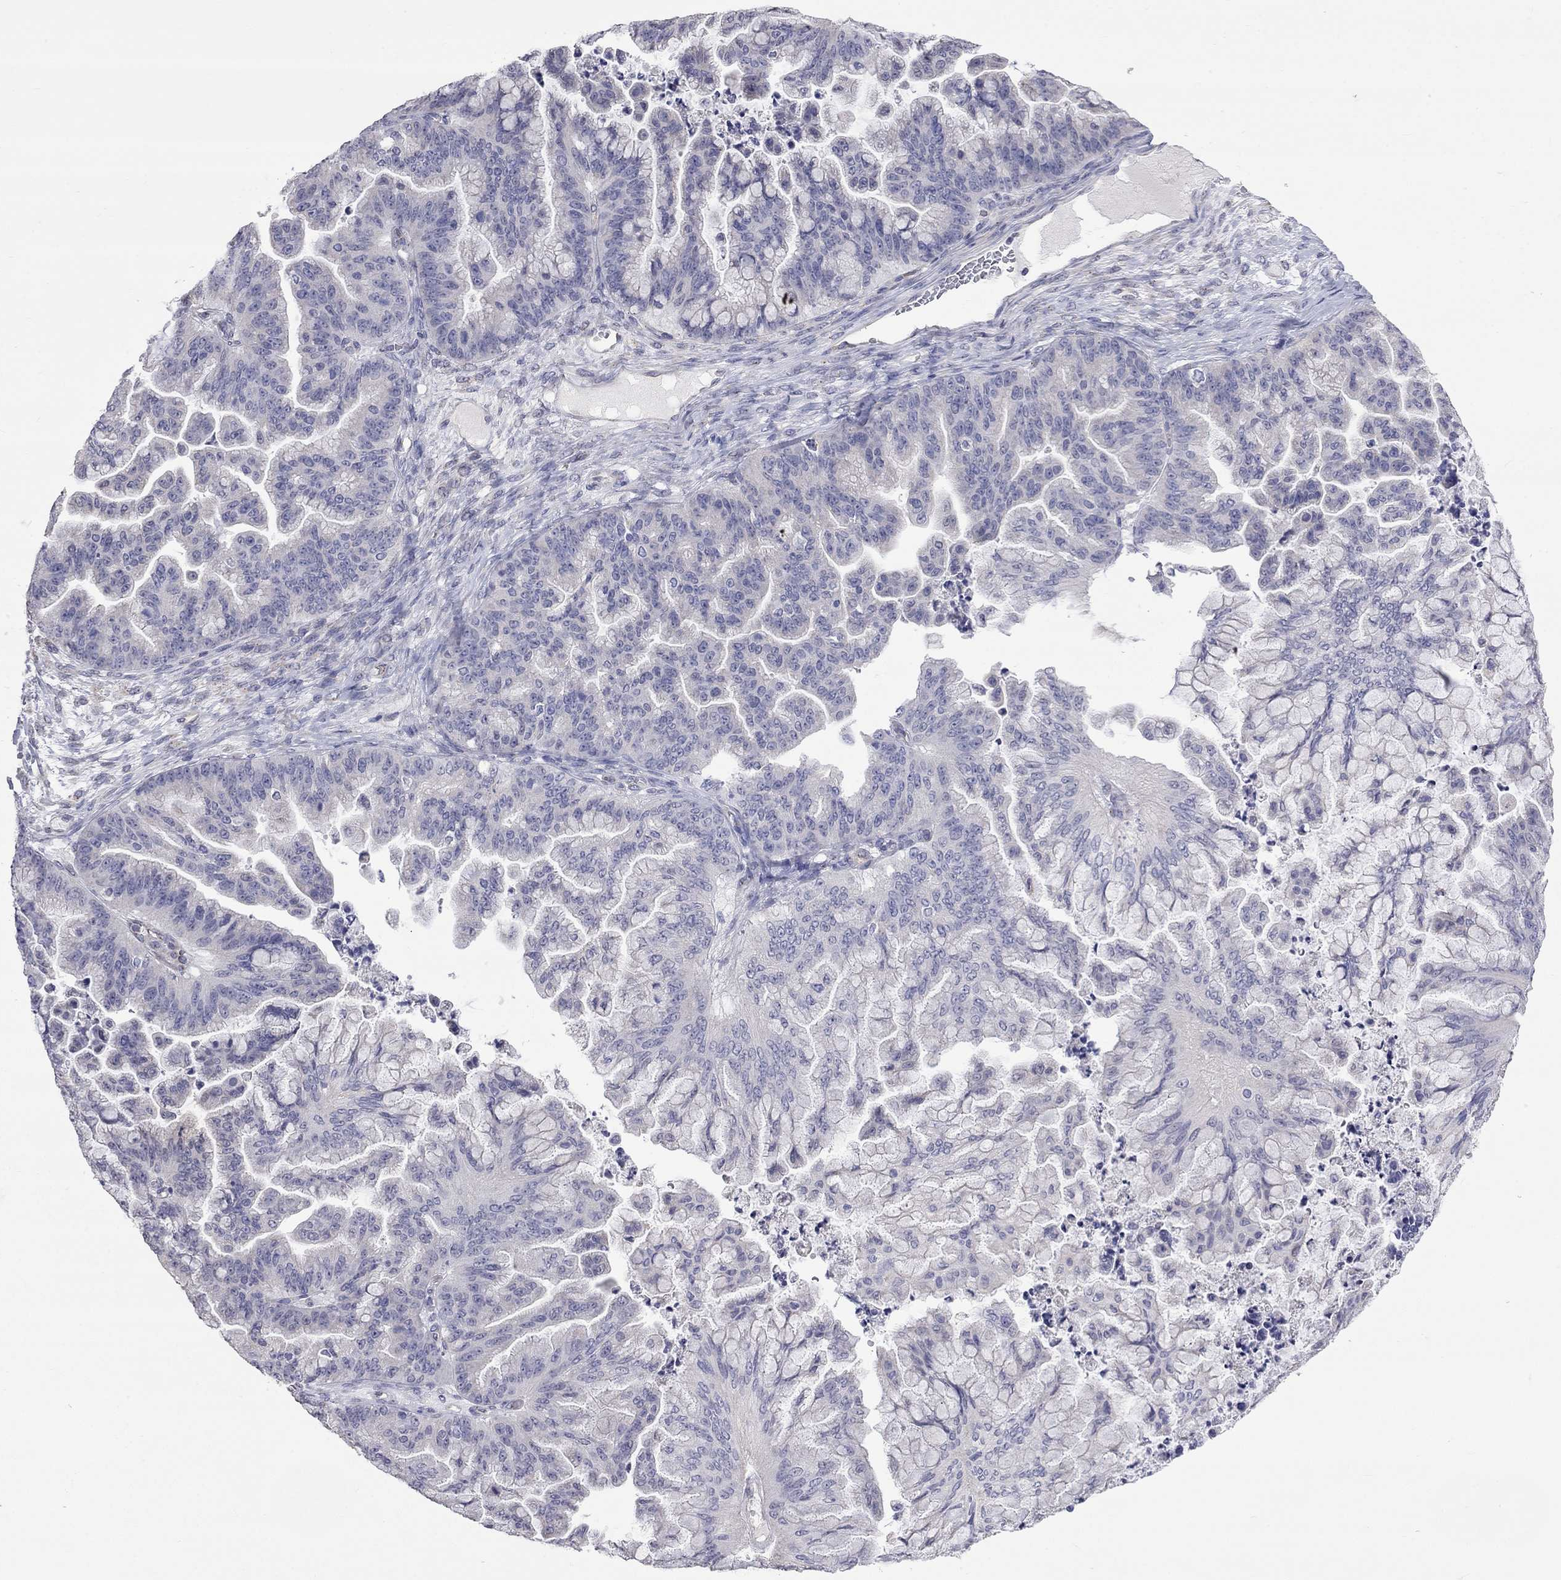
{"staining": {"intensity": "negative", "quantity": "none", "location": "none"}, "tissue": "ovarian cancer", "cell_type": "Tumor cells", "image_type": "cancer", "snomed": [{"axis": "morphology", "description": "Cystadenocarcinoma, mucinous, NOS"}, {"axis": "topography", "description": "Ovary"}], "caption": "Immunohistochemistry of human ovarian cancer demonstrates no positivity in tumor cells.", "gene": "OPRK1", "patient": {"sex": "female", "age": 67}}